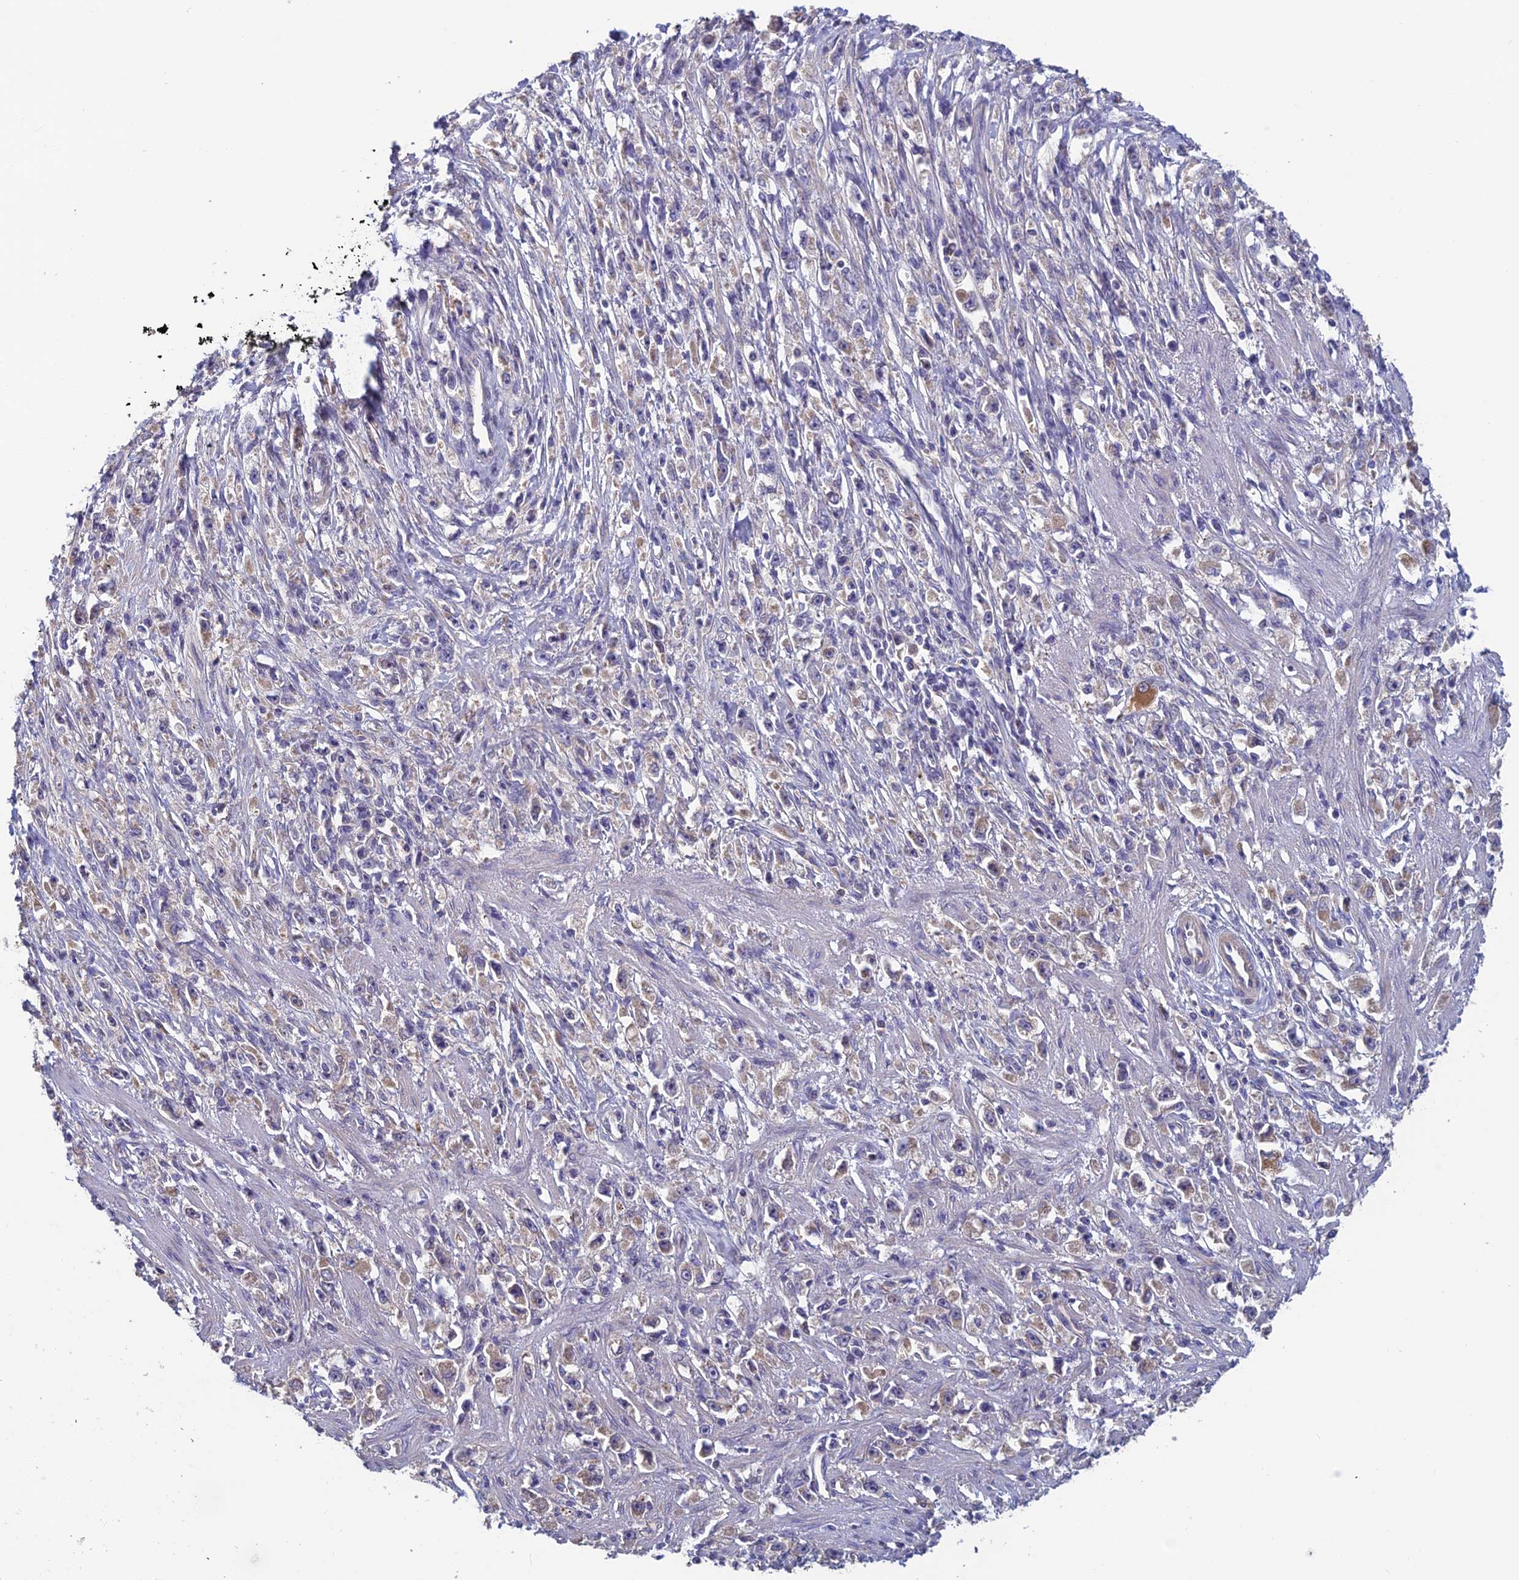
{"staining": {"intensity": "moderate", "quantity": "<25%", "location": "cytoplasmic/membranous"}, "tissue": "stomach cancer", "cell_type": "Tumor cells", "image_type": "cancer", "snomed": [{"axis": "morphology", "description": "Adenocarcinoma, NOS"}, {"axis": "topography", "description": "Stomach"}], "caption": "Immunohistochemistry (DAB) staining of stomach cancer reveals moderate cytoplasmic/membranous protein expression in about <25% of tumor cells. Ihc stains the protein of interest in brown and the nuclei are stained blue.", "gene": "HECA", "patient": {"sex": "female", "age": 59}}